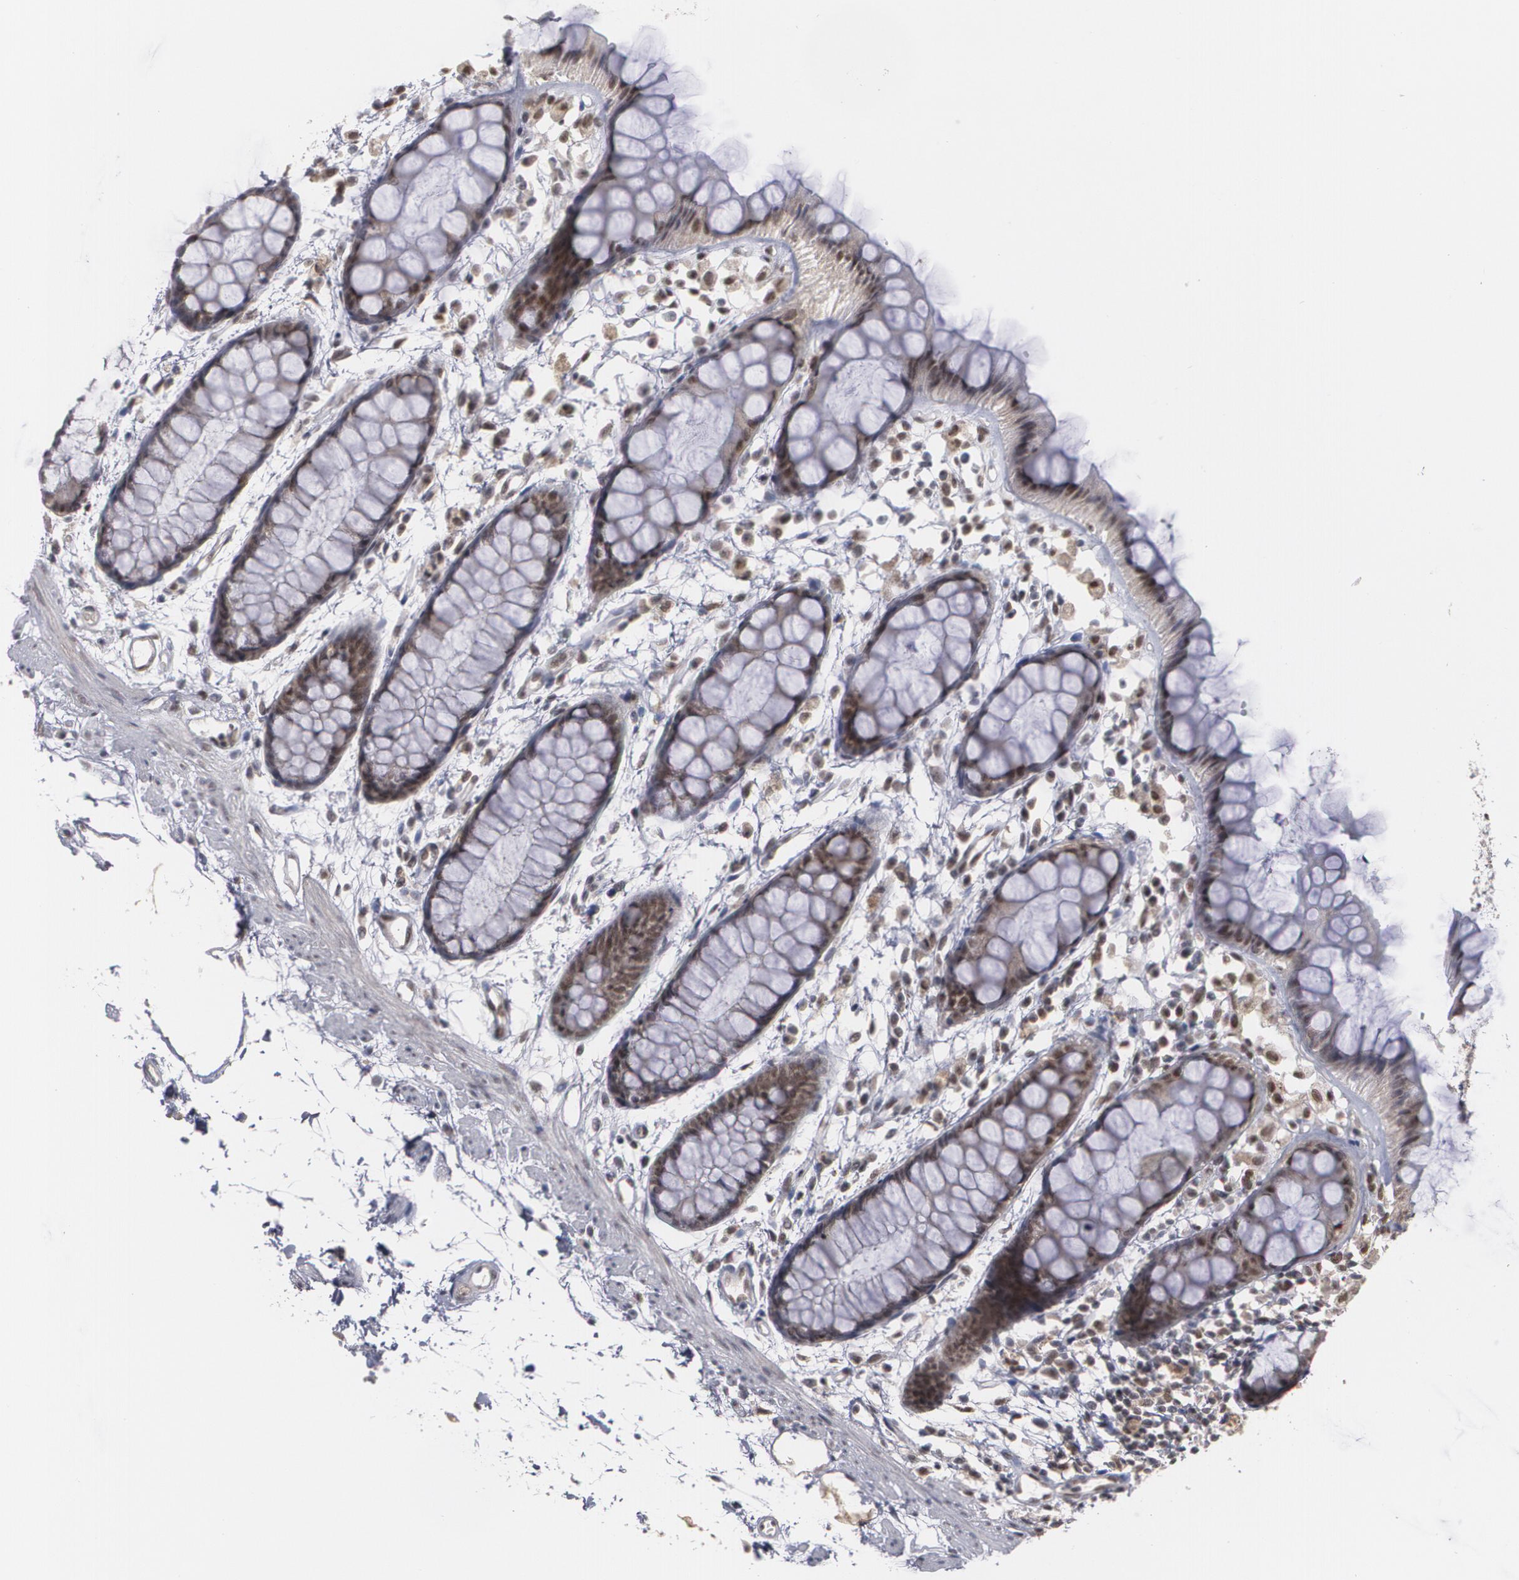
{"staining": {"intensity": "strong", "quantity": ">75%", "location": "nuclear"}, "tissue": "rectum", "cell_type": "Glandular cells", "image_type": "normal", "snomed": [{"axis": "morphology", "description": "Normal tissue, NOS"}, {"axis": "topography", "description": "Rectum"}], "caption": "Human rectum stained for a protein (brown) demonstrates strong nuclear positive positivity in about >75% of glandular cells.", "gene": "INTS6L", "patient": {"sex": "female", "age": 66}}